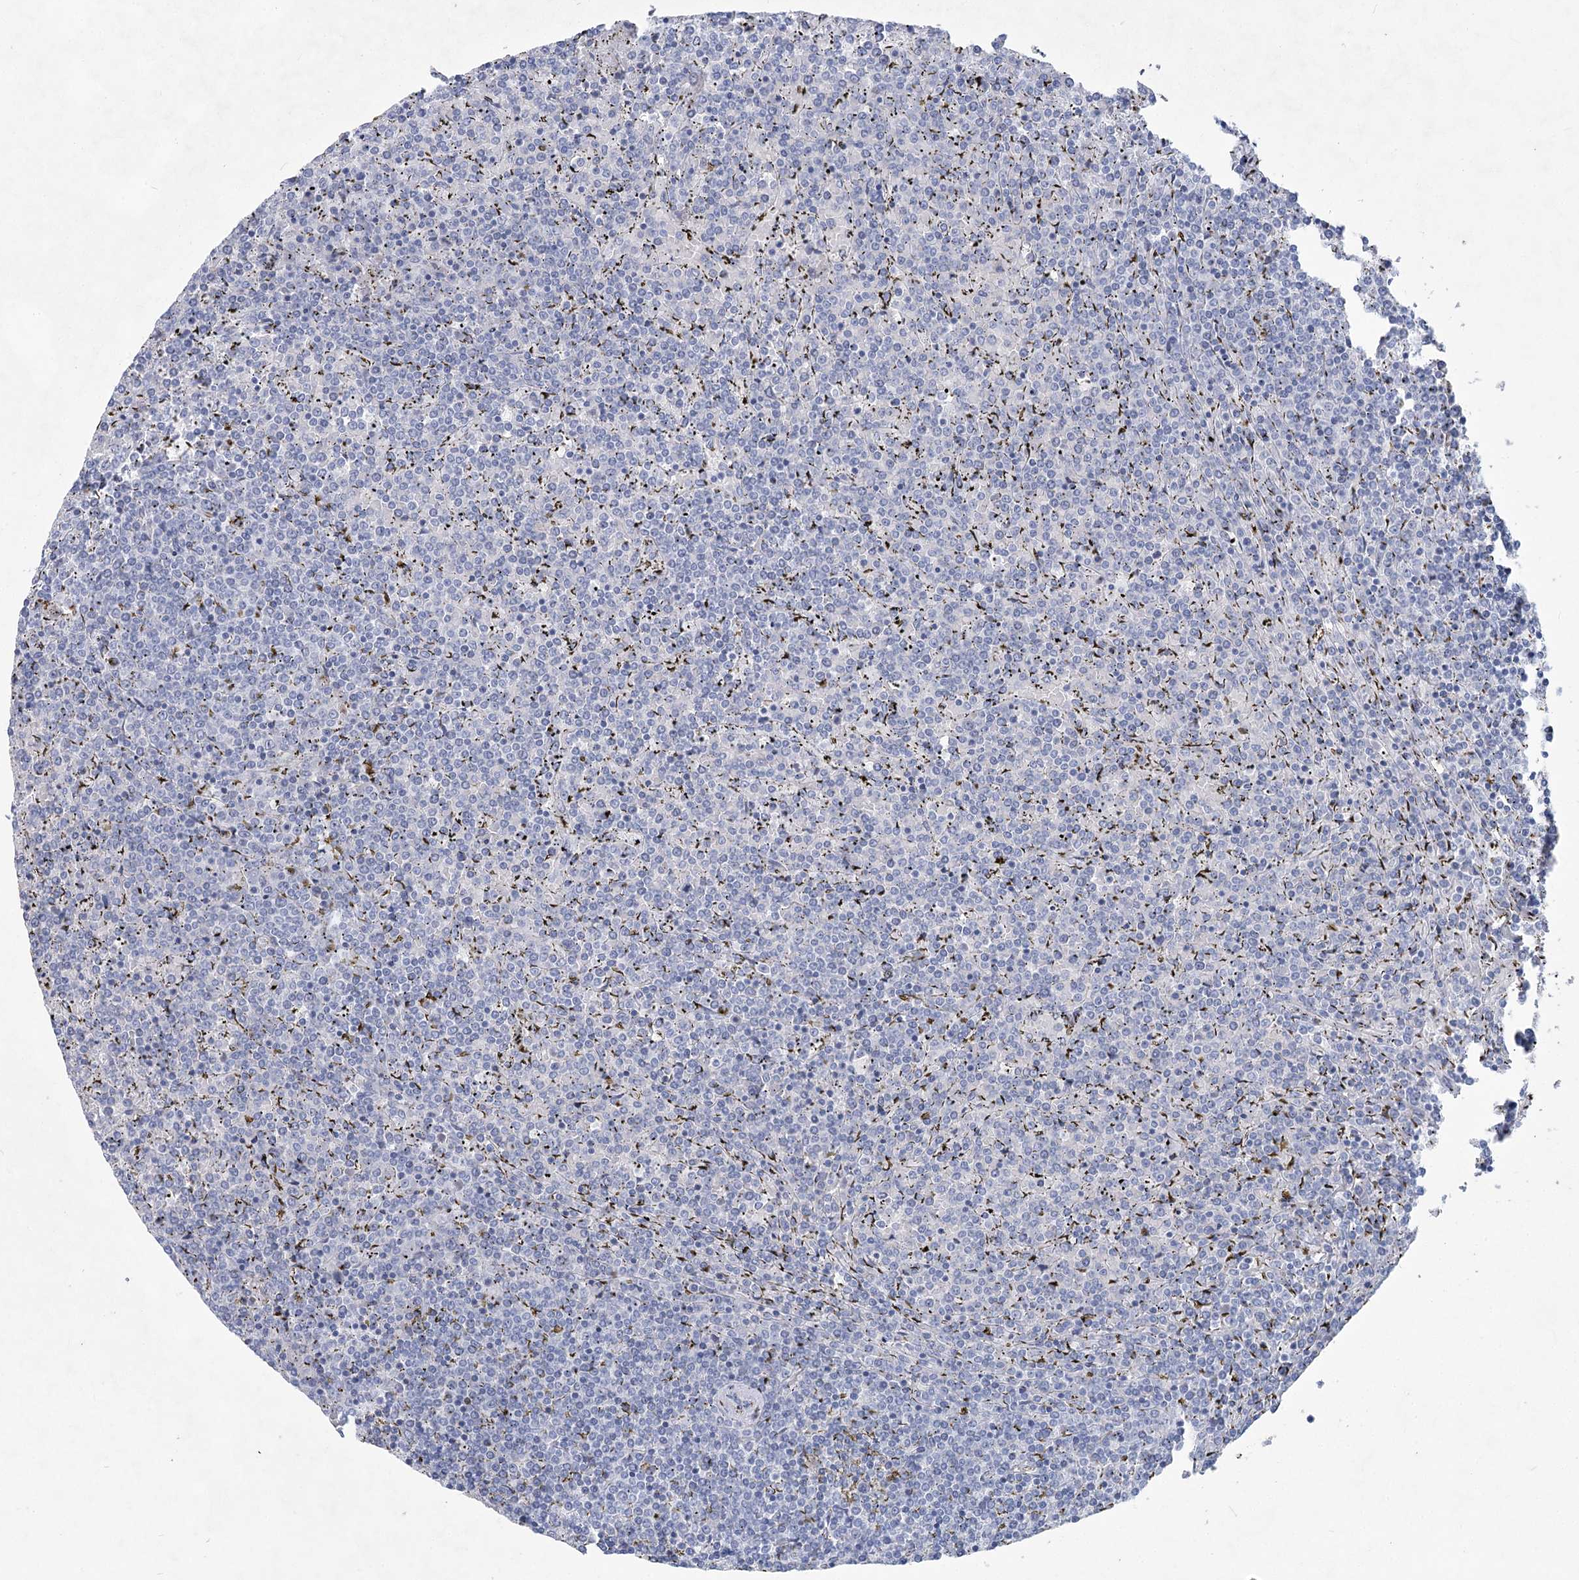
{"staining": {"intensity": "negative", "quantity": "none", "location": "none"}, "tissue": "lymphoma", "cell_type": "Tumor cells", "image_type": "cancer", "snomed": [{"axis": "morphology", "description": "Malignant lymphoma, non-Hodgkin's type, Low grade"}, {"axis": "topography", "description": "Spleen"}], "caption": "Photomicrograph shows no protein staining in tumor cells of low-grade malignant lymphoma, non-Hodgkin's type tissue.", "gene": "WDR74", "patient": {"sex": "female", "age": 19}}